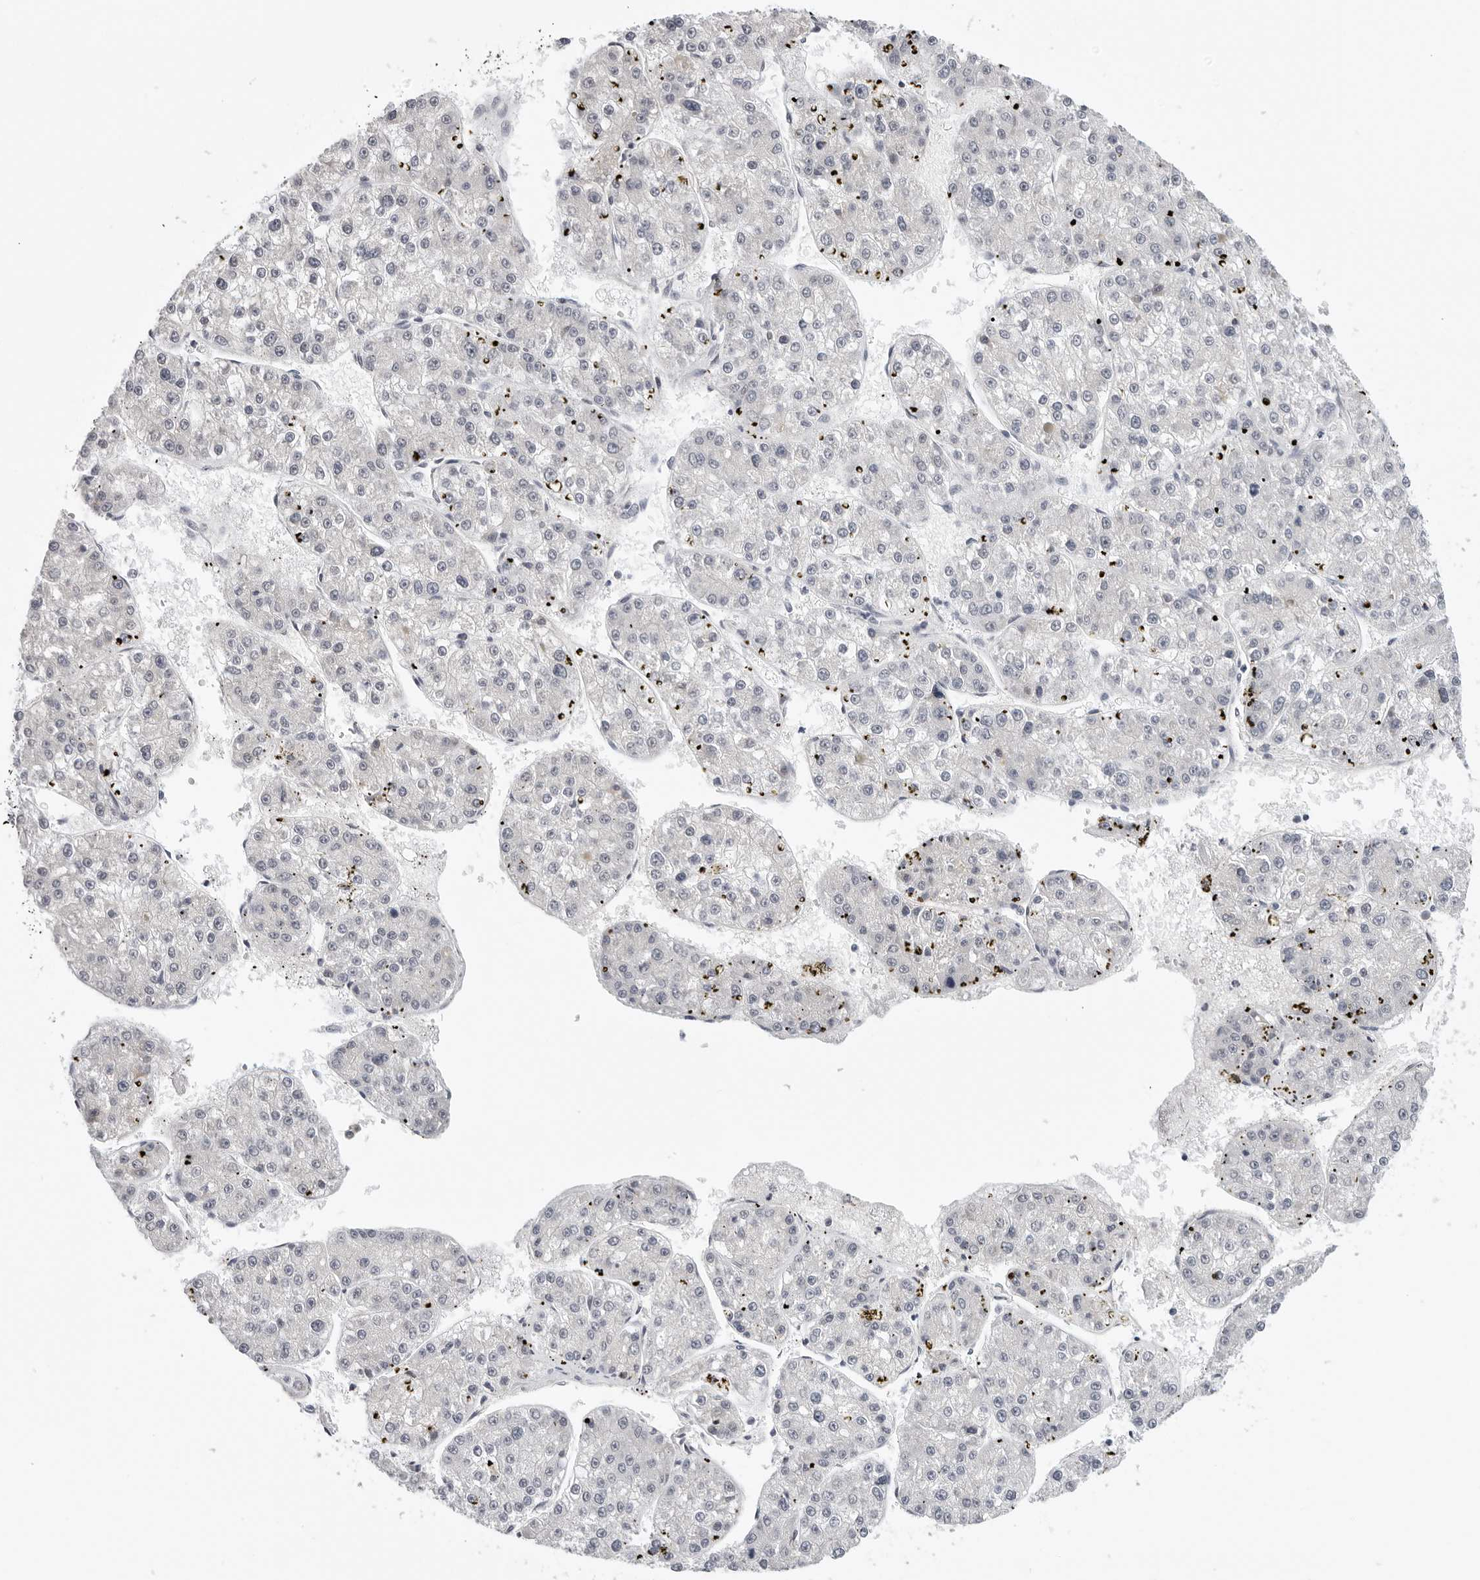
{"staining": {"intensity": "negative", "quantity": "none", "location": "none"}, "tissue": "liver cancer", "cell_type": "Tumor cells", "image_type": "cancer", "snomed": [{"axis": "morphology", "description": "Carcinoma, Hepatocellular, NOS"}, {"axis": "topography", "description": "Liver"}], "caption": "There is no significant positivity in tumor cells of liver hepatocellular carcinoma.", "gene": "ZNF502", "patient": {"sex": "female", "age": 73}}